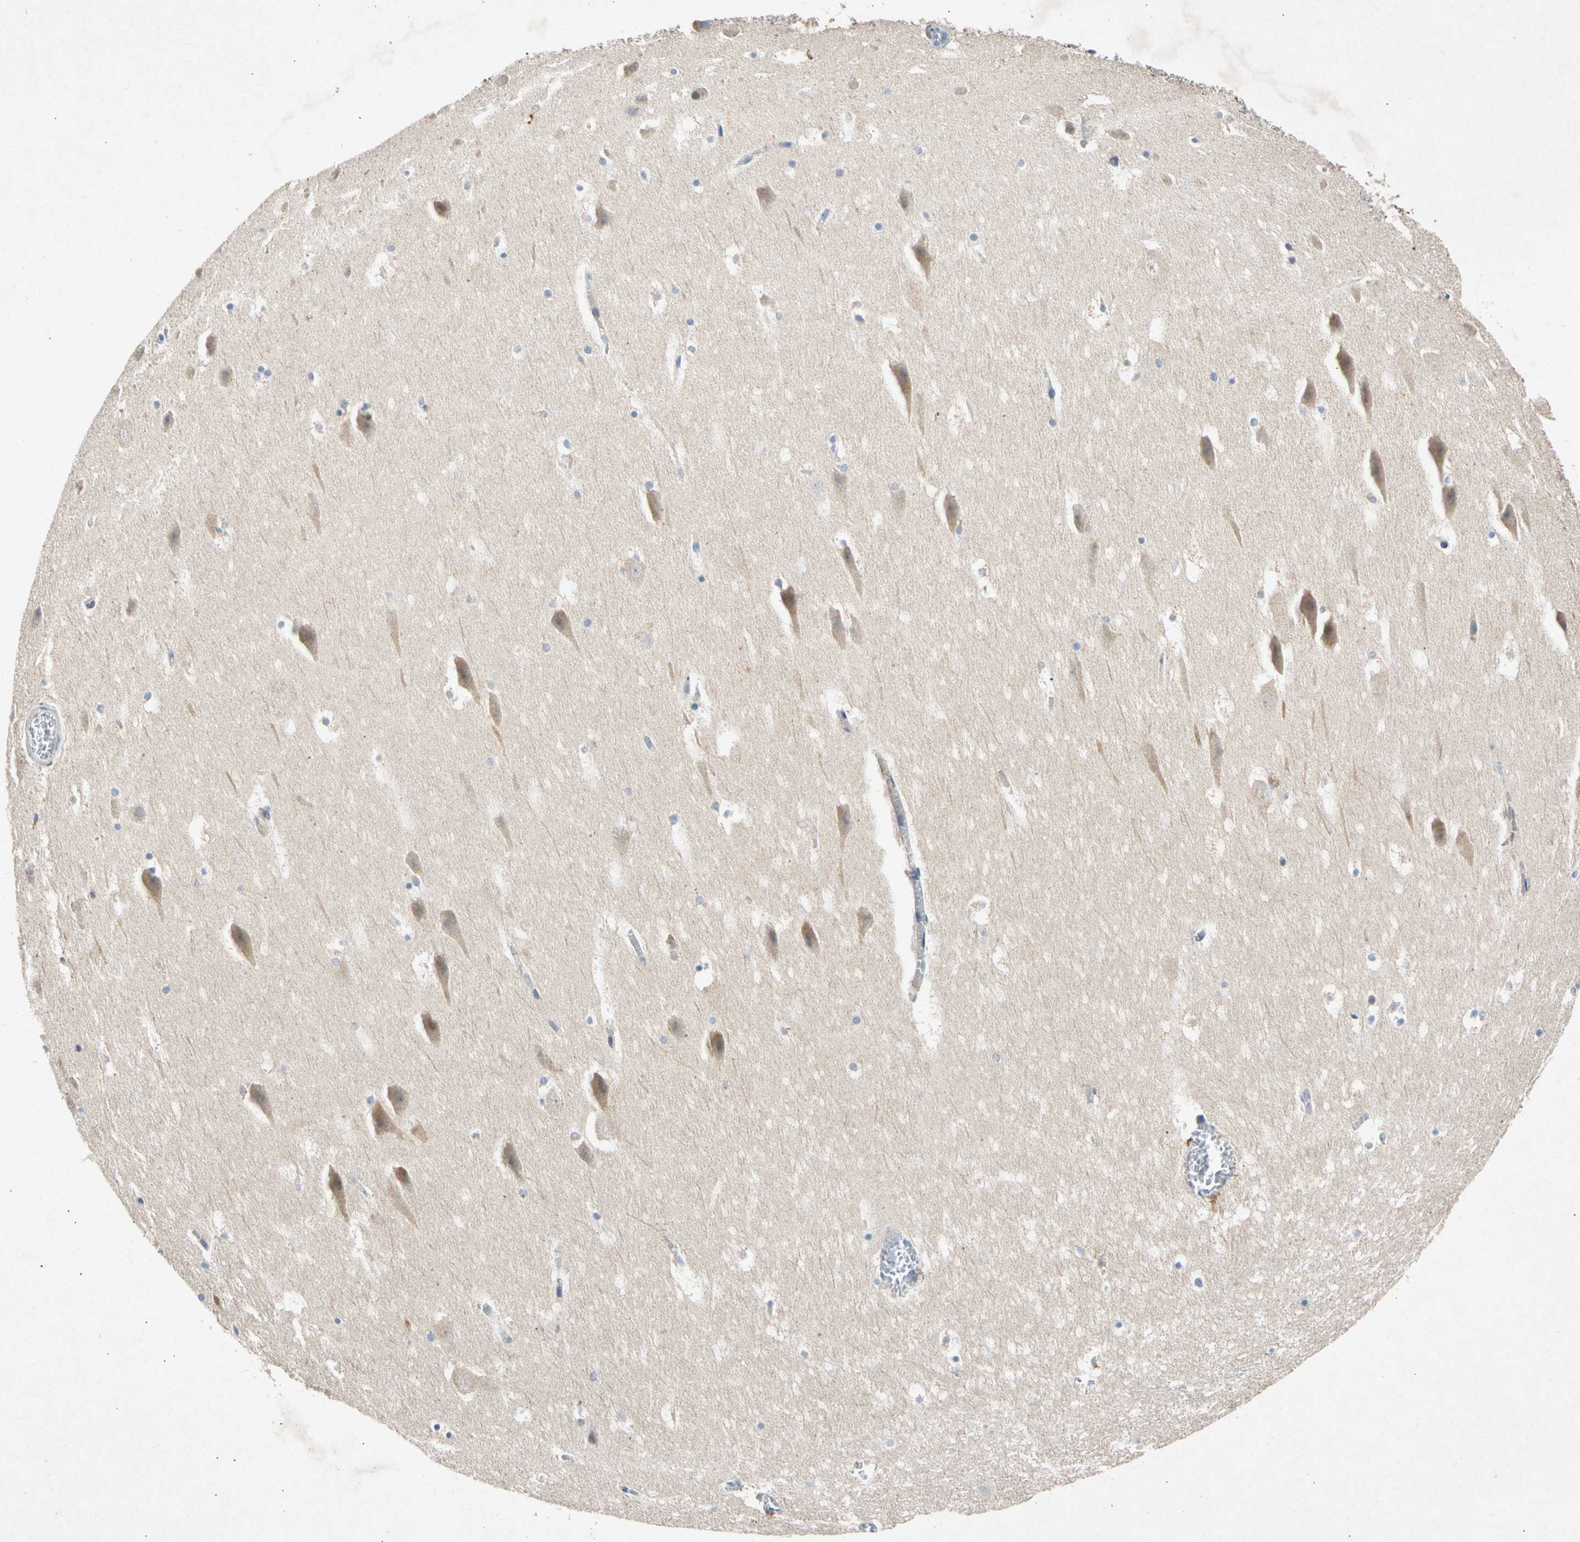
{"staining": {"intensity": "strong", "quantity": "<25%", "location": "cytoplasmic/membranous"}, "tissue": "hippocampus", "cell_type": "Glial cells", "image_type": "normal", "snomed": [{"axis": "morphology", "description": "Normal tissue, NOS"}, {"axis": "topography", "description": "Hippocampus"}], "caption": "Immunohistochemistry of unremarkable hippocampus displays medium levels of strong cytoplasmic/membranous expression in about <25% of glial cells. Using DAB (brown) and hematoxylin (blue) stains, captured at high magnification using brightfield microscopy.", "gene": "GASK1B", "patient": {"sex": "male", "age": 45}}